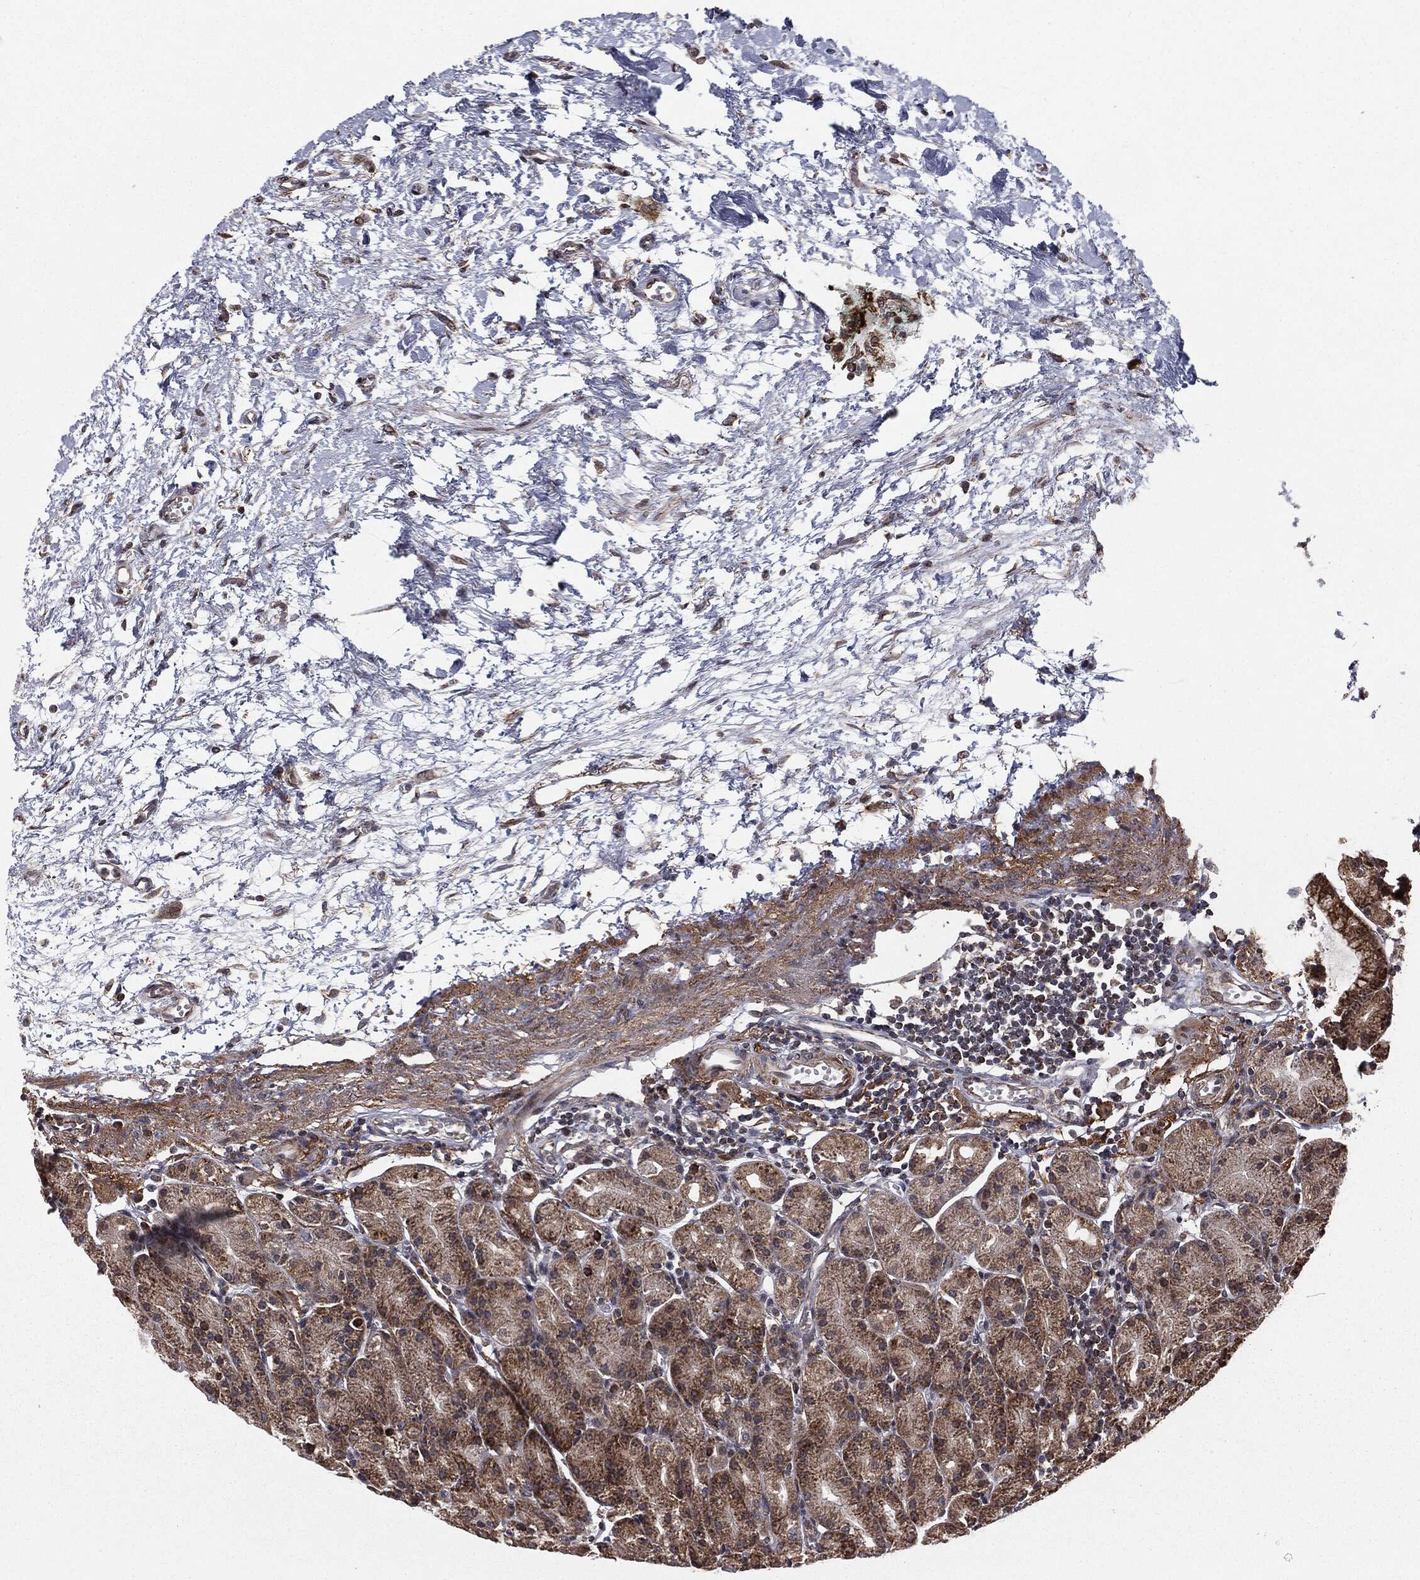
{"staining": {"intensity": "moderate", "quantity": "25%-75%", "location": "cytoplasmic/membranous"}, "tissue": "stomach", "cell_type": "Glandular cells", "image_type": "normal", "snomed": [{"axis": "morphology", "description": "Normal tissue, NOS"}, {"axis": "morphology", "description": "Adenocarcinoma, NOS"}, {"axis": "topography", "description": "Stomach"}], "caption": "IHC of normal human stomach exhibits medium levels of moderate cytoplasmic/membranous expression in approximately 25%-75% of glandular cells. (DAB (3,3'-diaminobenzidine) IHC, brown staining for protein, blue staining for nuclei).", "gene": "CHCHD2", "patient": {"sex": "female", "age": 81}}